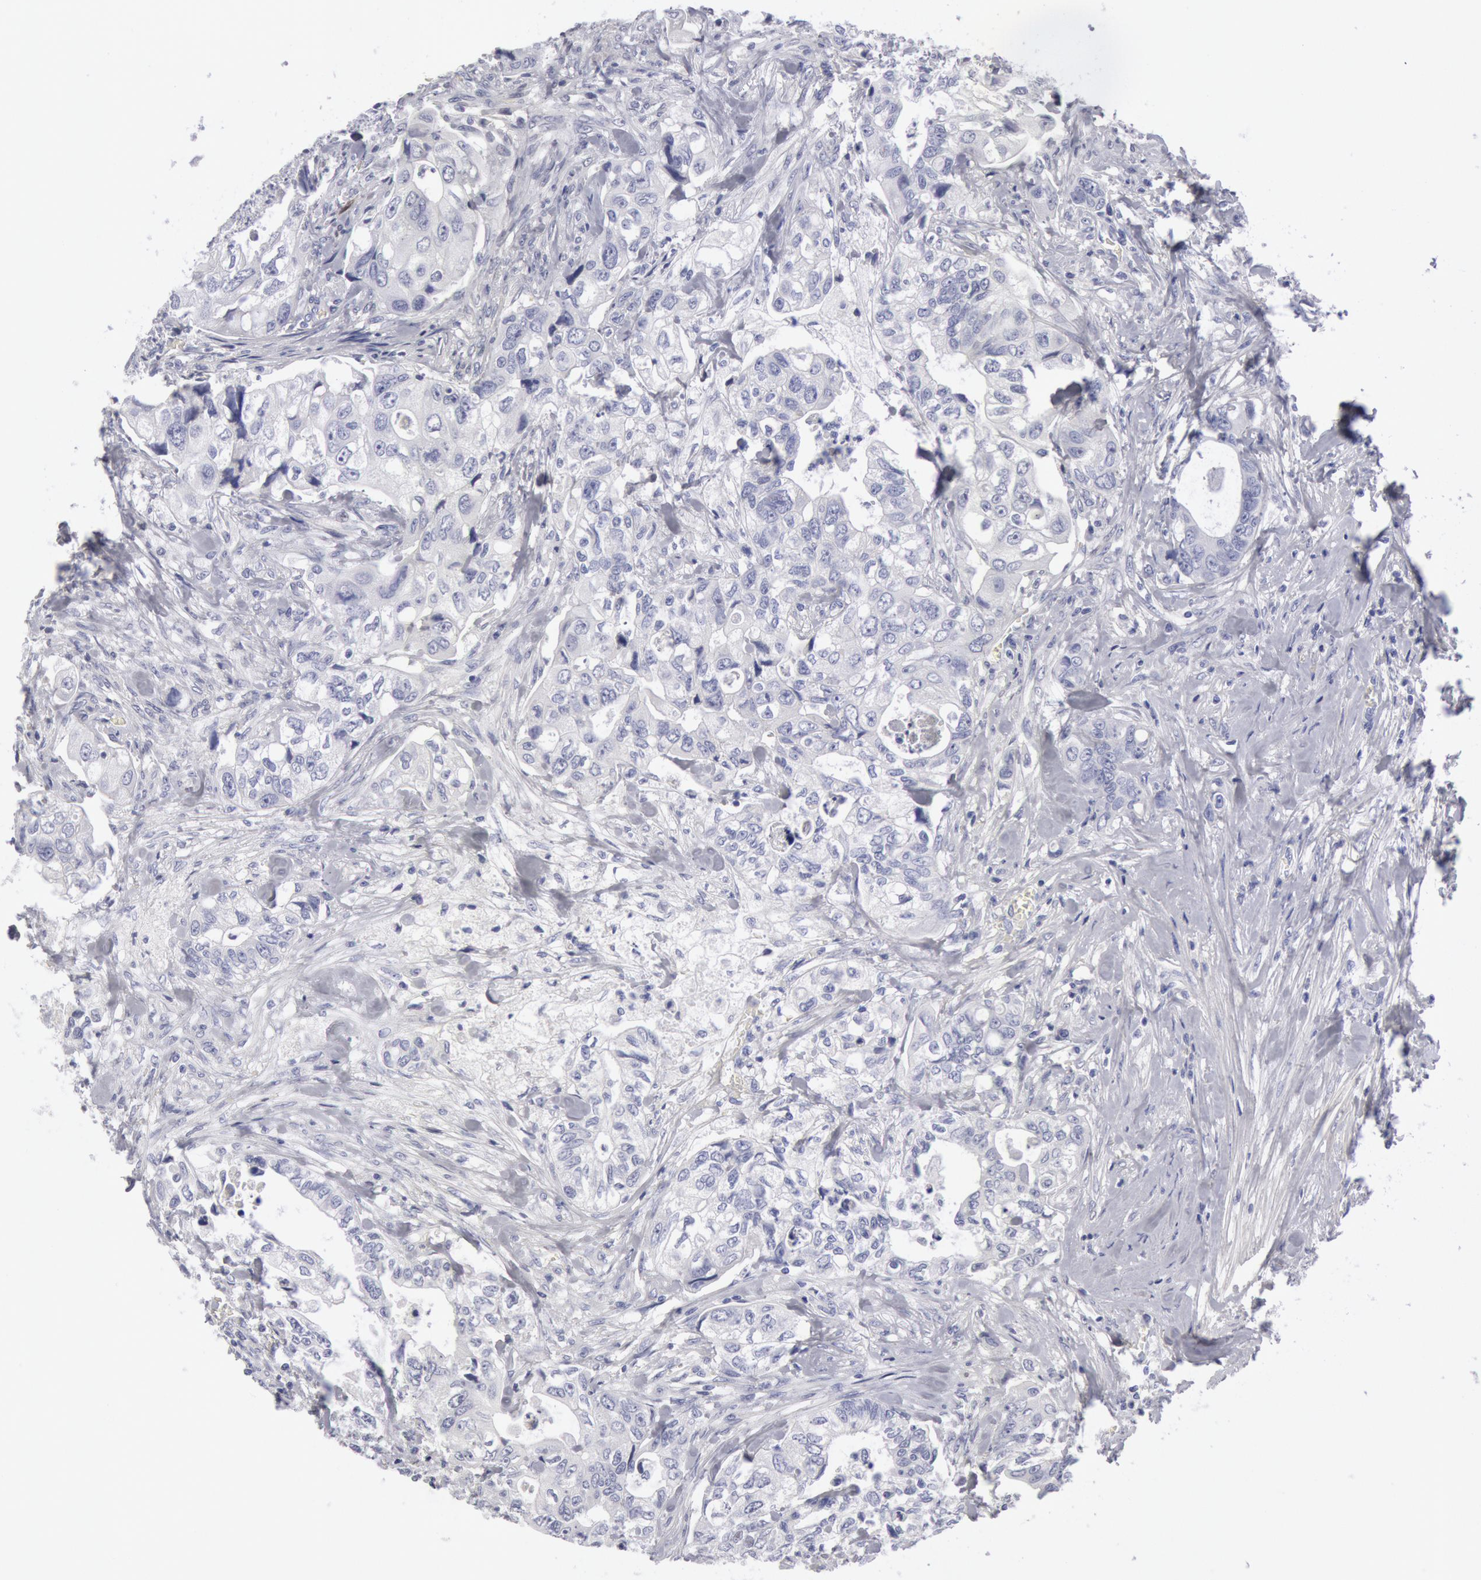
{"staining": {"intensity": "negative", "quantity": "none", "location": "none"}, "tissue": "colorectal cancer", "cell_type": "Tumor cells", "image_type": "cancer", "snomed": [{"axis": "morphology", "description": "Adenocarcinoma, NOS"}, {"axis": "topography", "description": "Rectum"}], "caption": "The immunohistochemistry histopathology image has no significant staining in tumor cells of colorectal adenocarcinoma tissue.", "gene": "FHL1", "patient": {"sex": "female", "age": 57}}